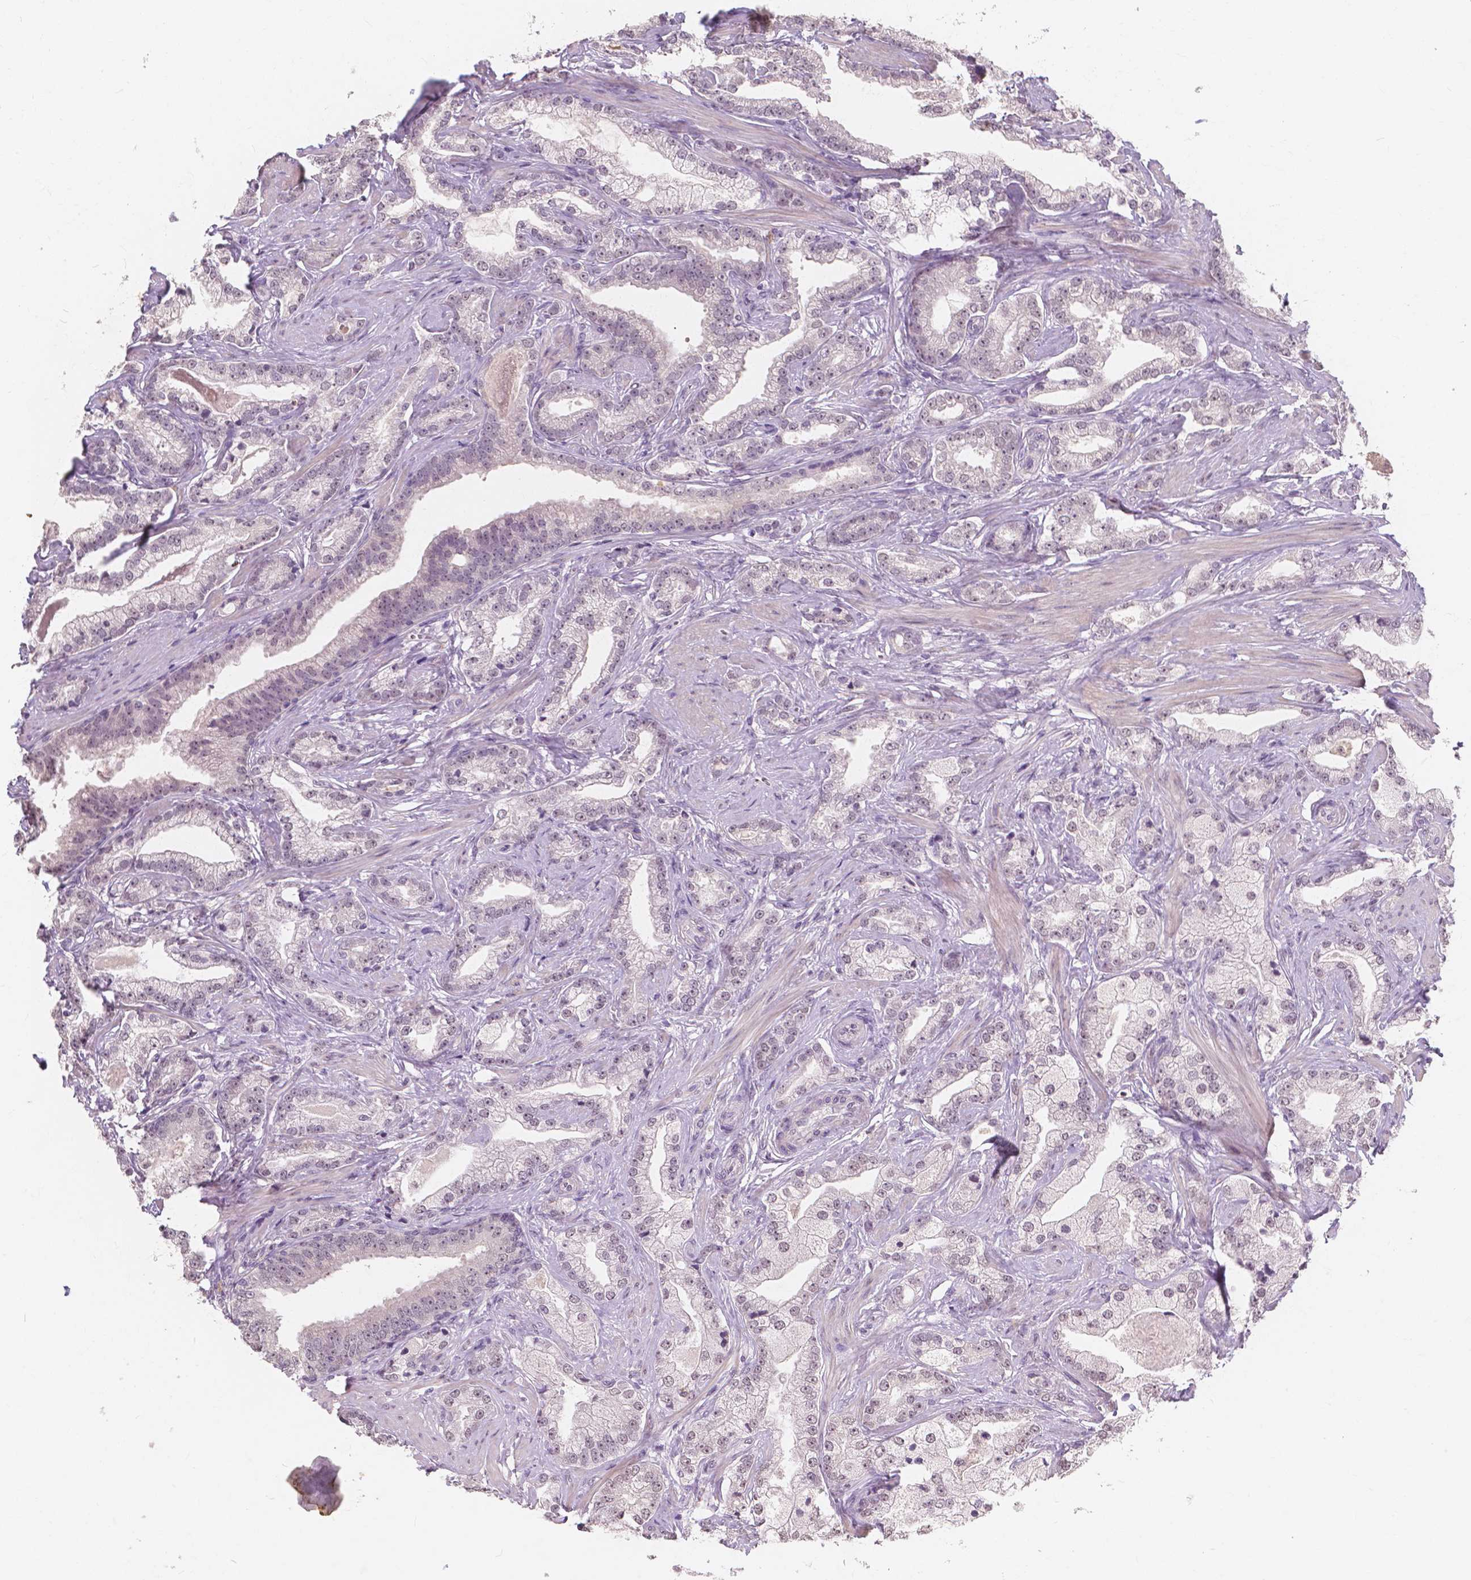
{"staining": {"intensity": "weak", "quantity": "<25%", "location": "nuclear"}, "tissue": "prostate cancer", "cell_type": "Tumor cells", "image_type": "cancer", "snomed": [{"axis": "morphology", "description": "Adenocarcinoma, Low grade"}, {"axis": "topography", "description": "Prostate"}], "caption": "Immunohistochemical staining of human low-grade adenocarcinoma (prostate) displays no significant expression in tumor cells.", "gene": "NOLC1", "patient": {"sex": "male", "age": 61}}